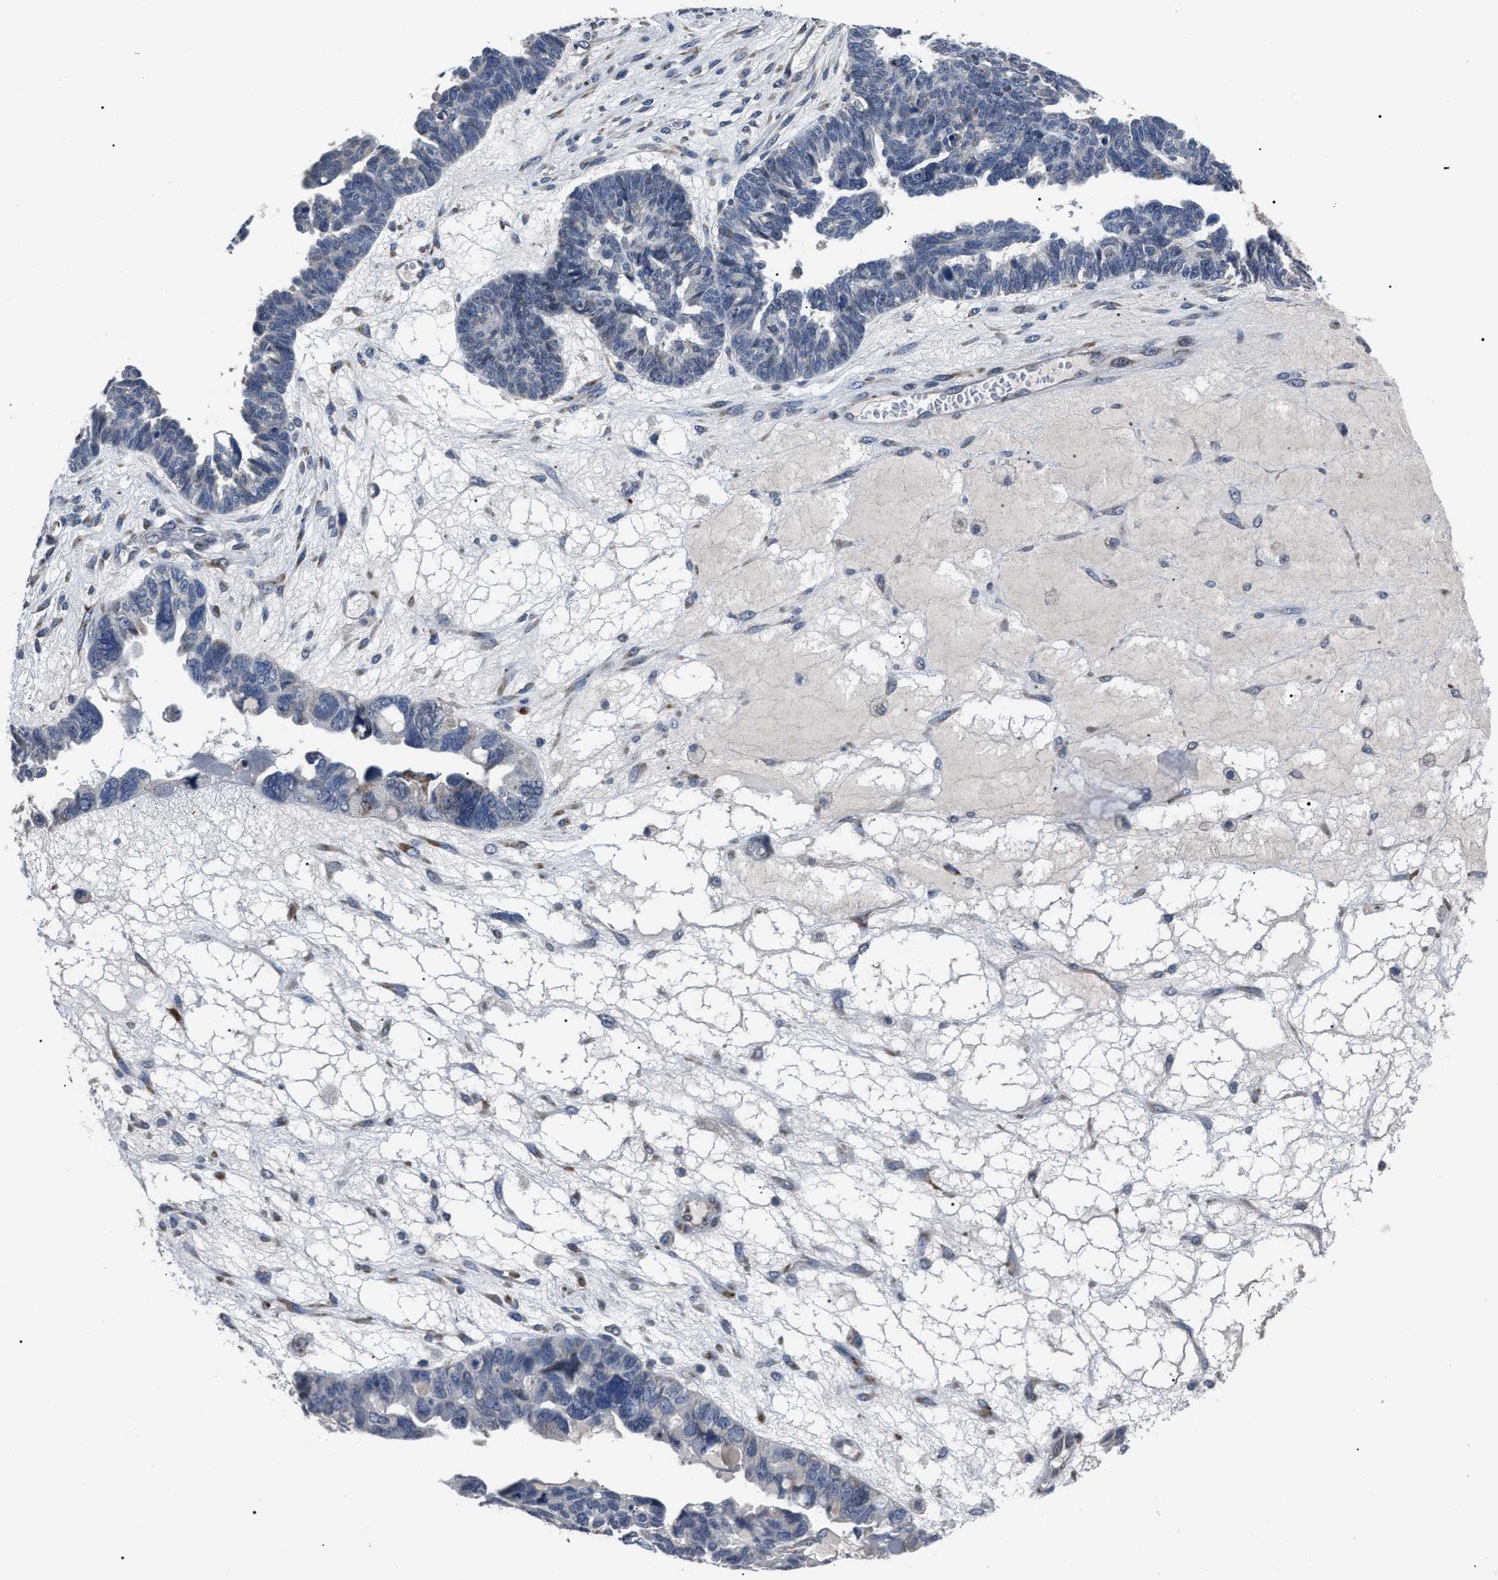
{"staining": {"intensity": "negative", "quantity": "none", "location": "none"}, "tissue": "ovarian cancer", "cell_type": "Tumor cells", "image_type": "cancer", "snomed": [{"axis": "morphology", "description": "Cystadenocarcinoma, serous, NOS"}, {"axis": "topography", "description": "Ovary"}], "caption": "Protein analysis of ovarian cancer demonstrates no significant positivity in tumor cells.", "gene": "LRRC14", "patient": {"sex": "female", "age": 79}}